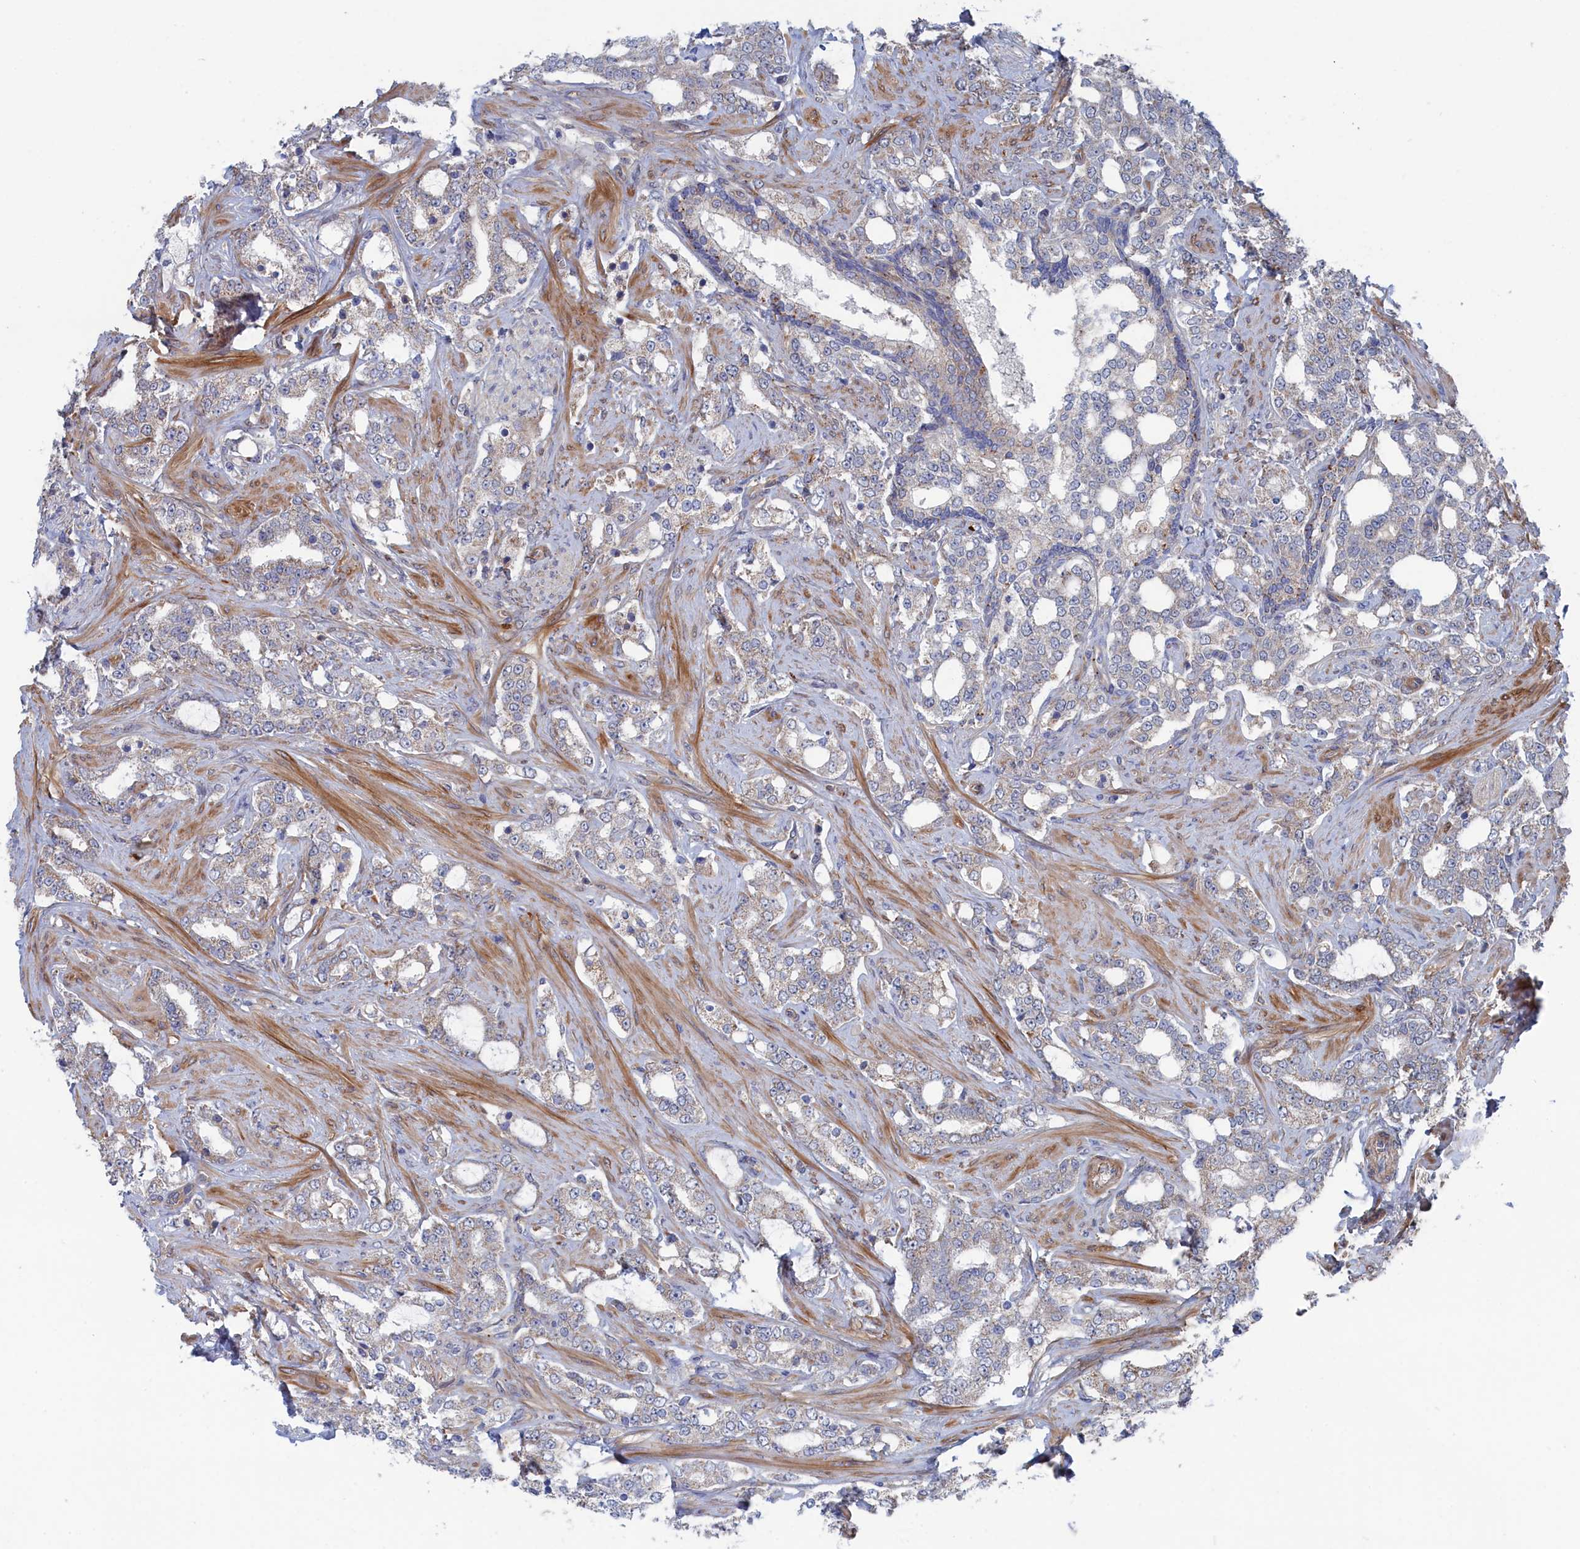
{"staining": {"intensity": "weak", "quantity": "<25%", "location": "cytoplasmic/membranous"}, "tissue": "prostate cancer", "cell_type": "Tumor cells", "image_type": "cancer", "snomed": [{"axis": "morphology", "description": "Adenocarcinoma, High grade"}, {"axis": "topography", "description": "Prostate"}], "caption": "Immunohistochemistry (IHC) photomicrograph of human prostate high-grade adenocarcinoma stained for a protein (brown), which reveals no expression in tumor cells. The staining was performed using DAB (3,3'-diaminobenzidine) to visualize the protein expression in brown, while the nuclei were stained in blue with hematoxylin (Magnification: 20x).", "gene": "FILIP1L", "patient": {"sex": "male", "age": 64}}